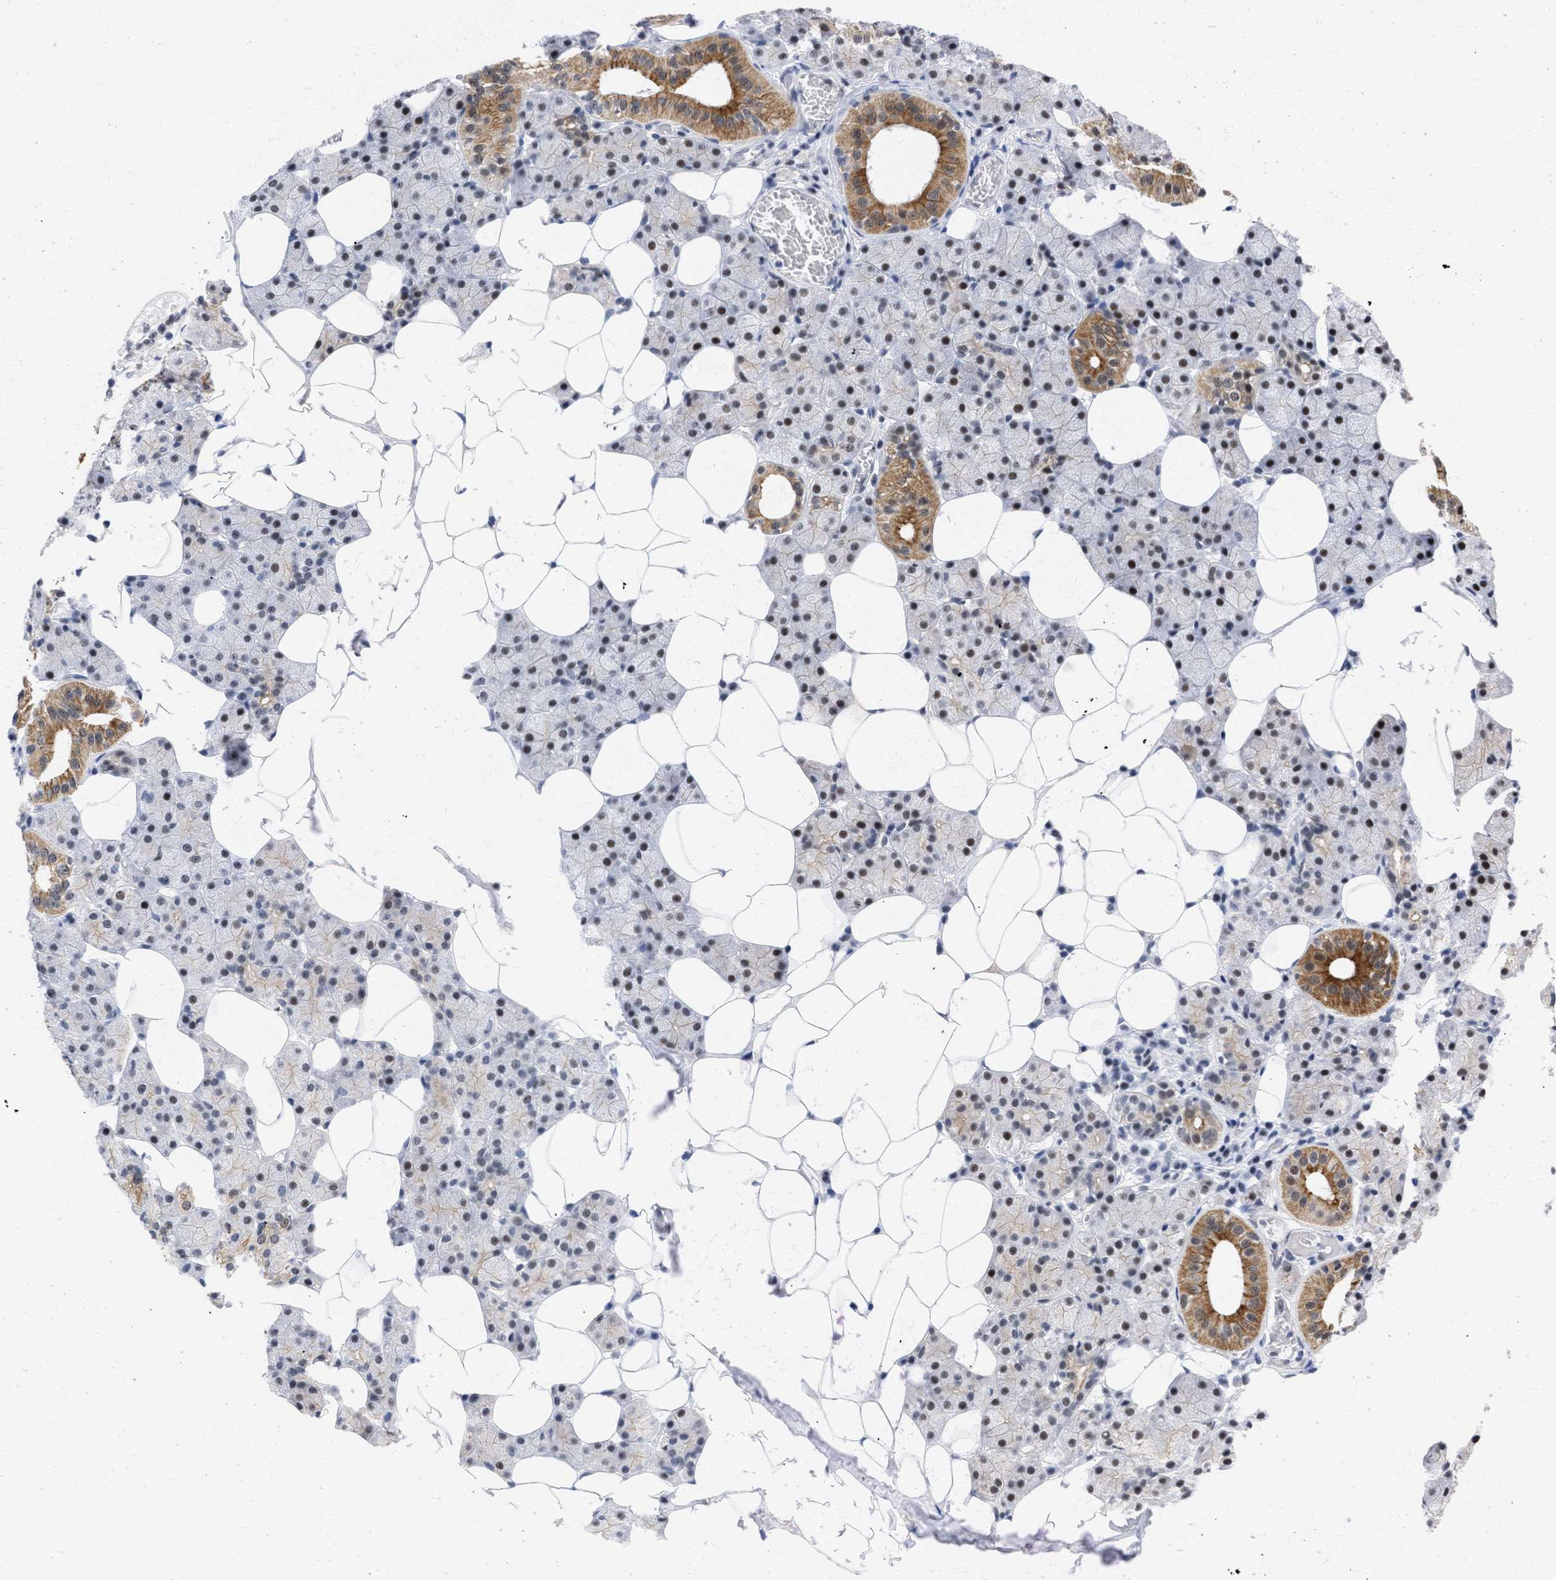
{"staining": {"intensity": "moderate", "quantity": ">75%", "location": "cytoplasmic/membranous,nuclear"}, "tissue": "salivary gland", "cell_type": "Glandular cells", "image_type": "normal", "snomed": [{"axis": "morphology", "description": "Normal tissue, NOS"}, {"axis": "topography", "description": "Salivary gland"}], "caption": "This is an image of immunohistochemistry (IHC) staining of benign salivary gland, which shows moderate staining in the cytoplasmic/membranous,nuclear of glandular cells.", "gene": "DDX41", "patient": {"sex": "female", "age": 33}}